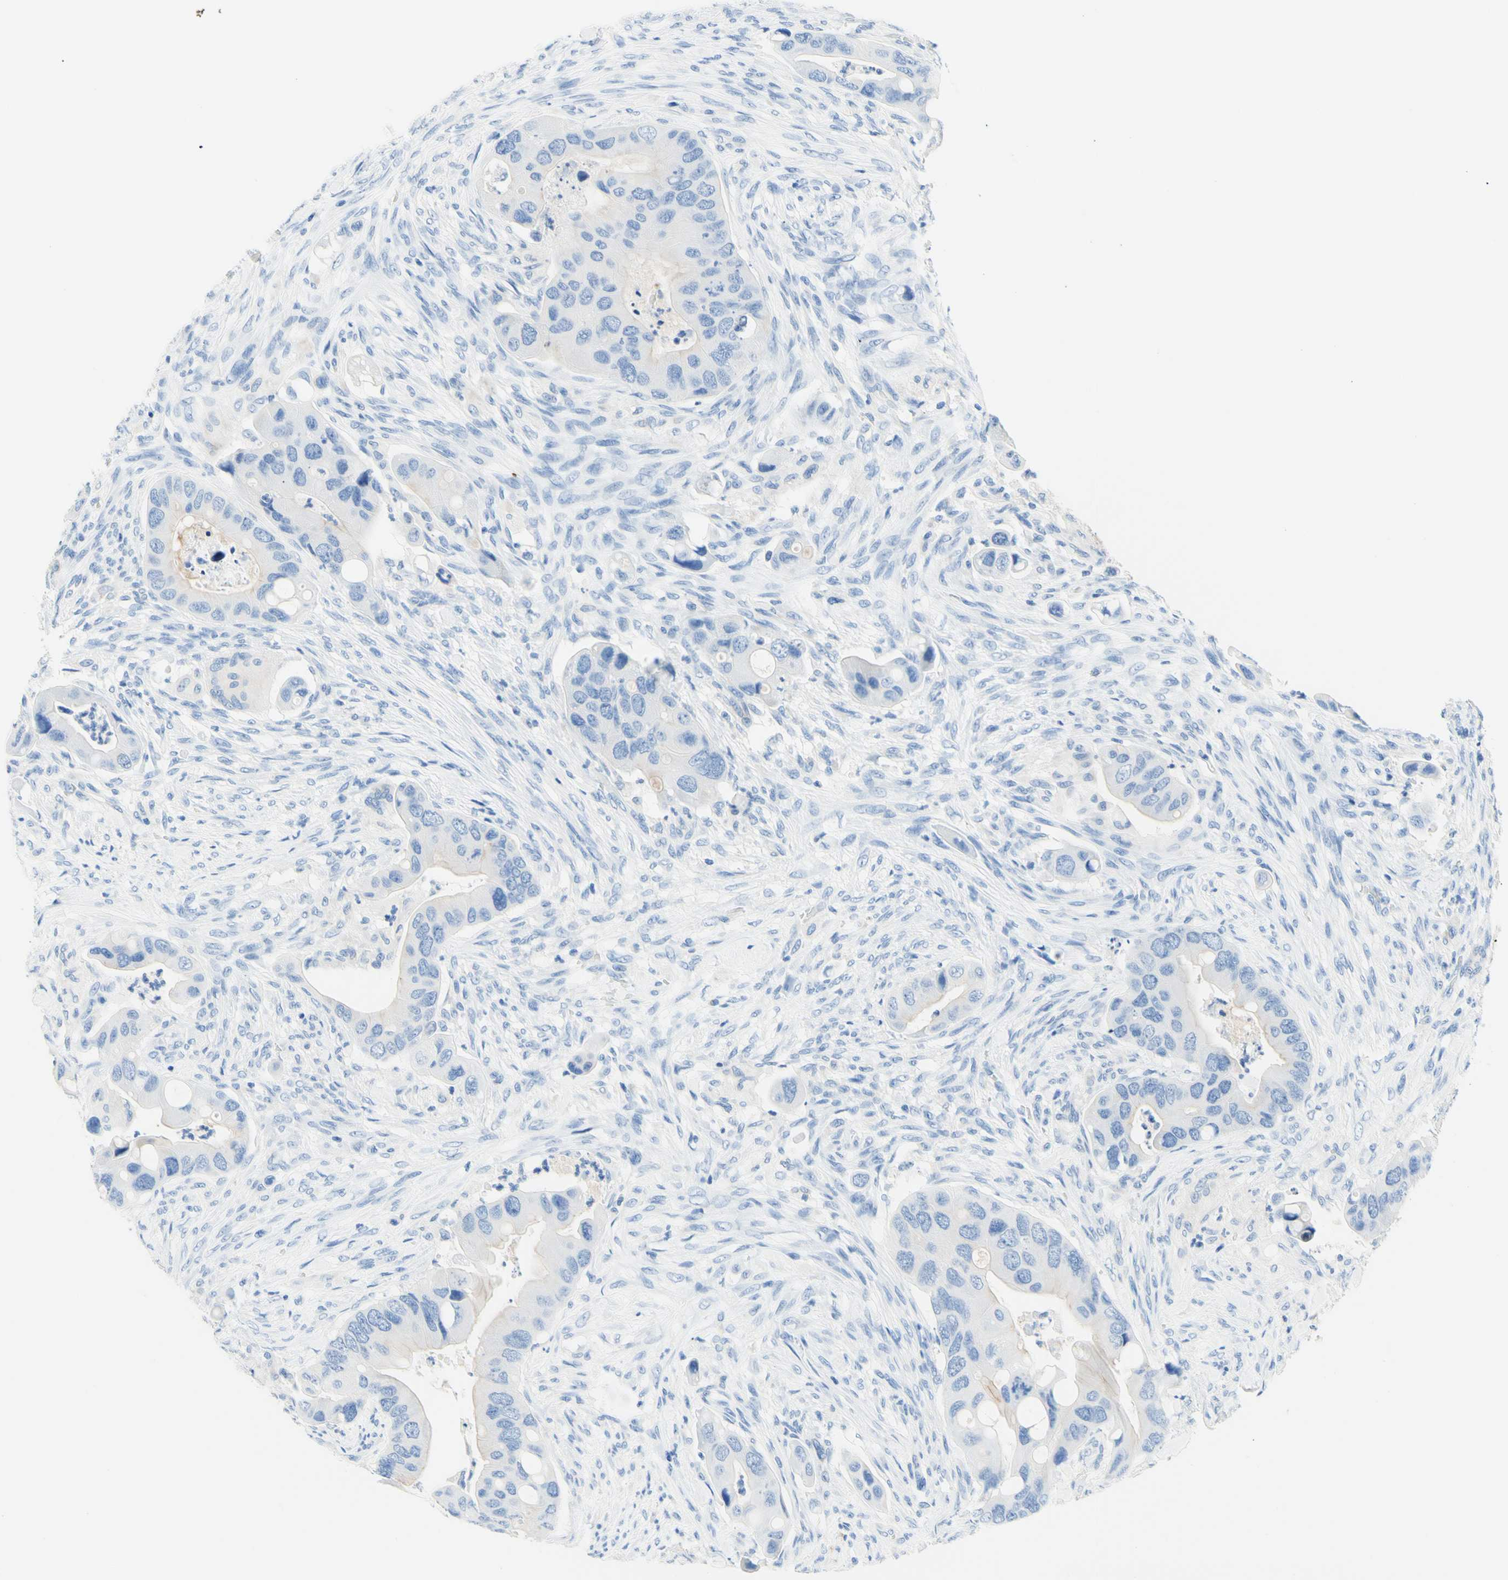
{"staining": {"intensity": "negative", "quantity": "none", "location": "none"}, "tissue": "colorectal cancer", "cell_type": "Tumor cells", "image_type": "cancer", "snomed": [{"axis": "morphology", "description": "Adenocarcinoma, NOS"}, {"axis": "topography", "description": "Rectum"}], "caption": "Colorectal cancer was stained to show a protein in brown. There is no significant positivity in tumor cells.", "gene": "HPCA", "patient": {"sex": "female", "age": 57}}